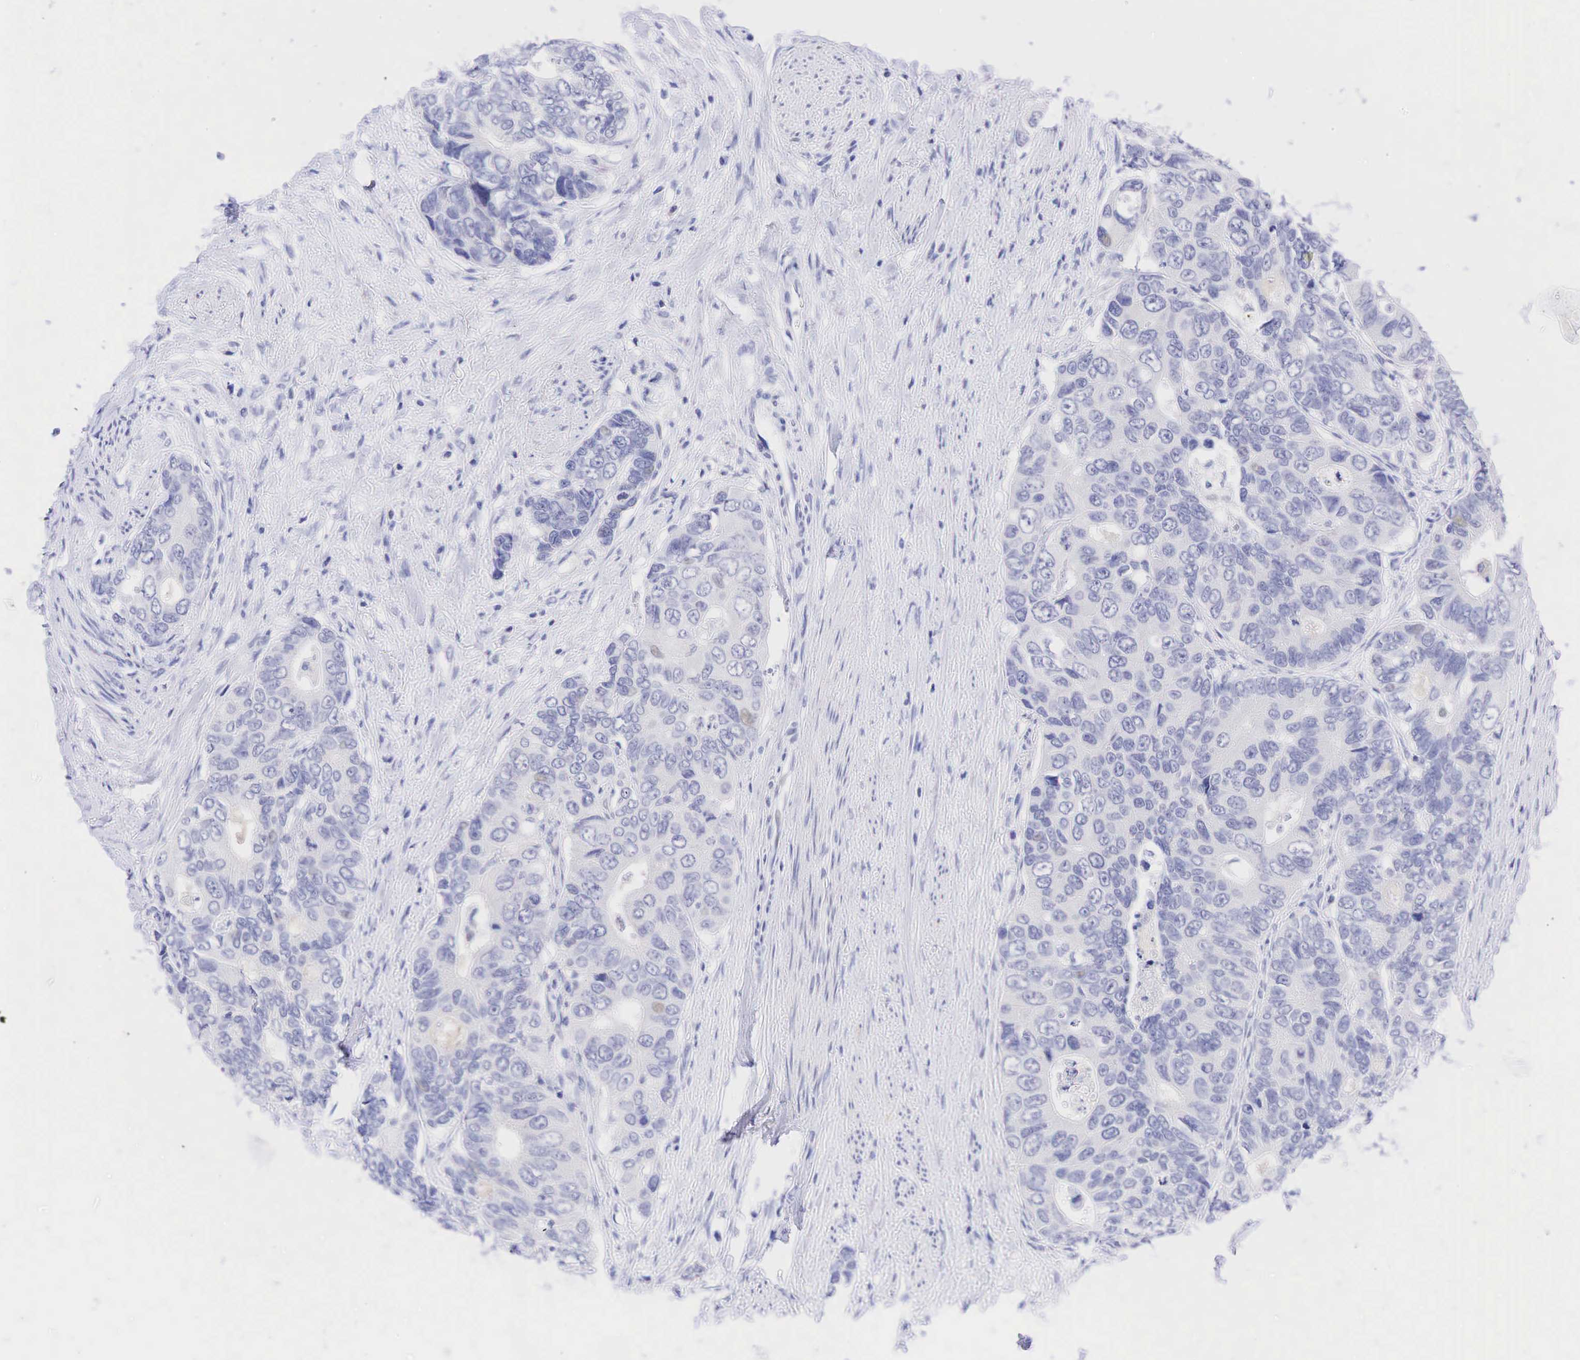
{"staining": {"intensity": "negative", "quantity": "none", "location": "none"}, "tissue": "colorectal cancer", "cell_type": "Tumor cells", "image_type": "cancer", "snomed": [{"axis": "morphology", "description": "Adenocarcinoma, NOS"}, {"axis": "topography", "description": "Rectum"}], "caption": "Immunohistochemistry image of neoplastic tissue: human colorectal adenocarcinoma stained with DAB (3,3'-diaminobenzidine) shows no significant protein expression in tumor cells.", "gene": "AR", "patient": {"sex": "female", "age": 67}}